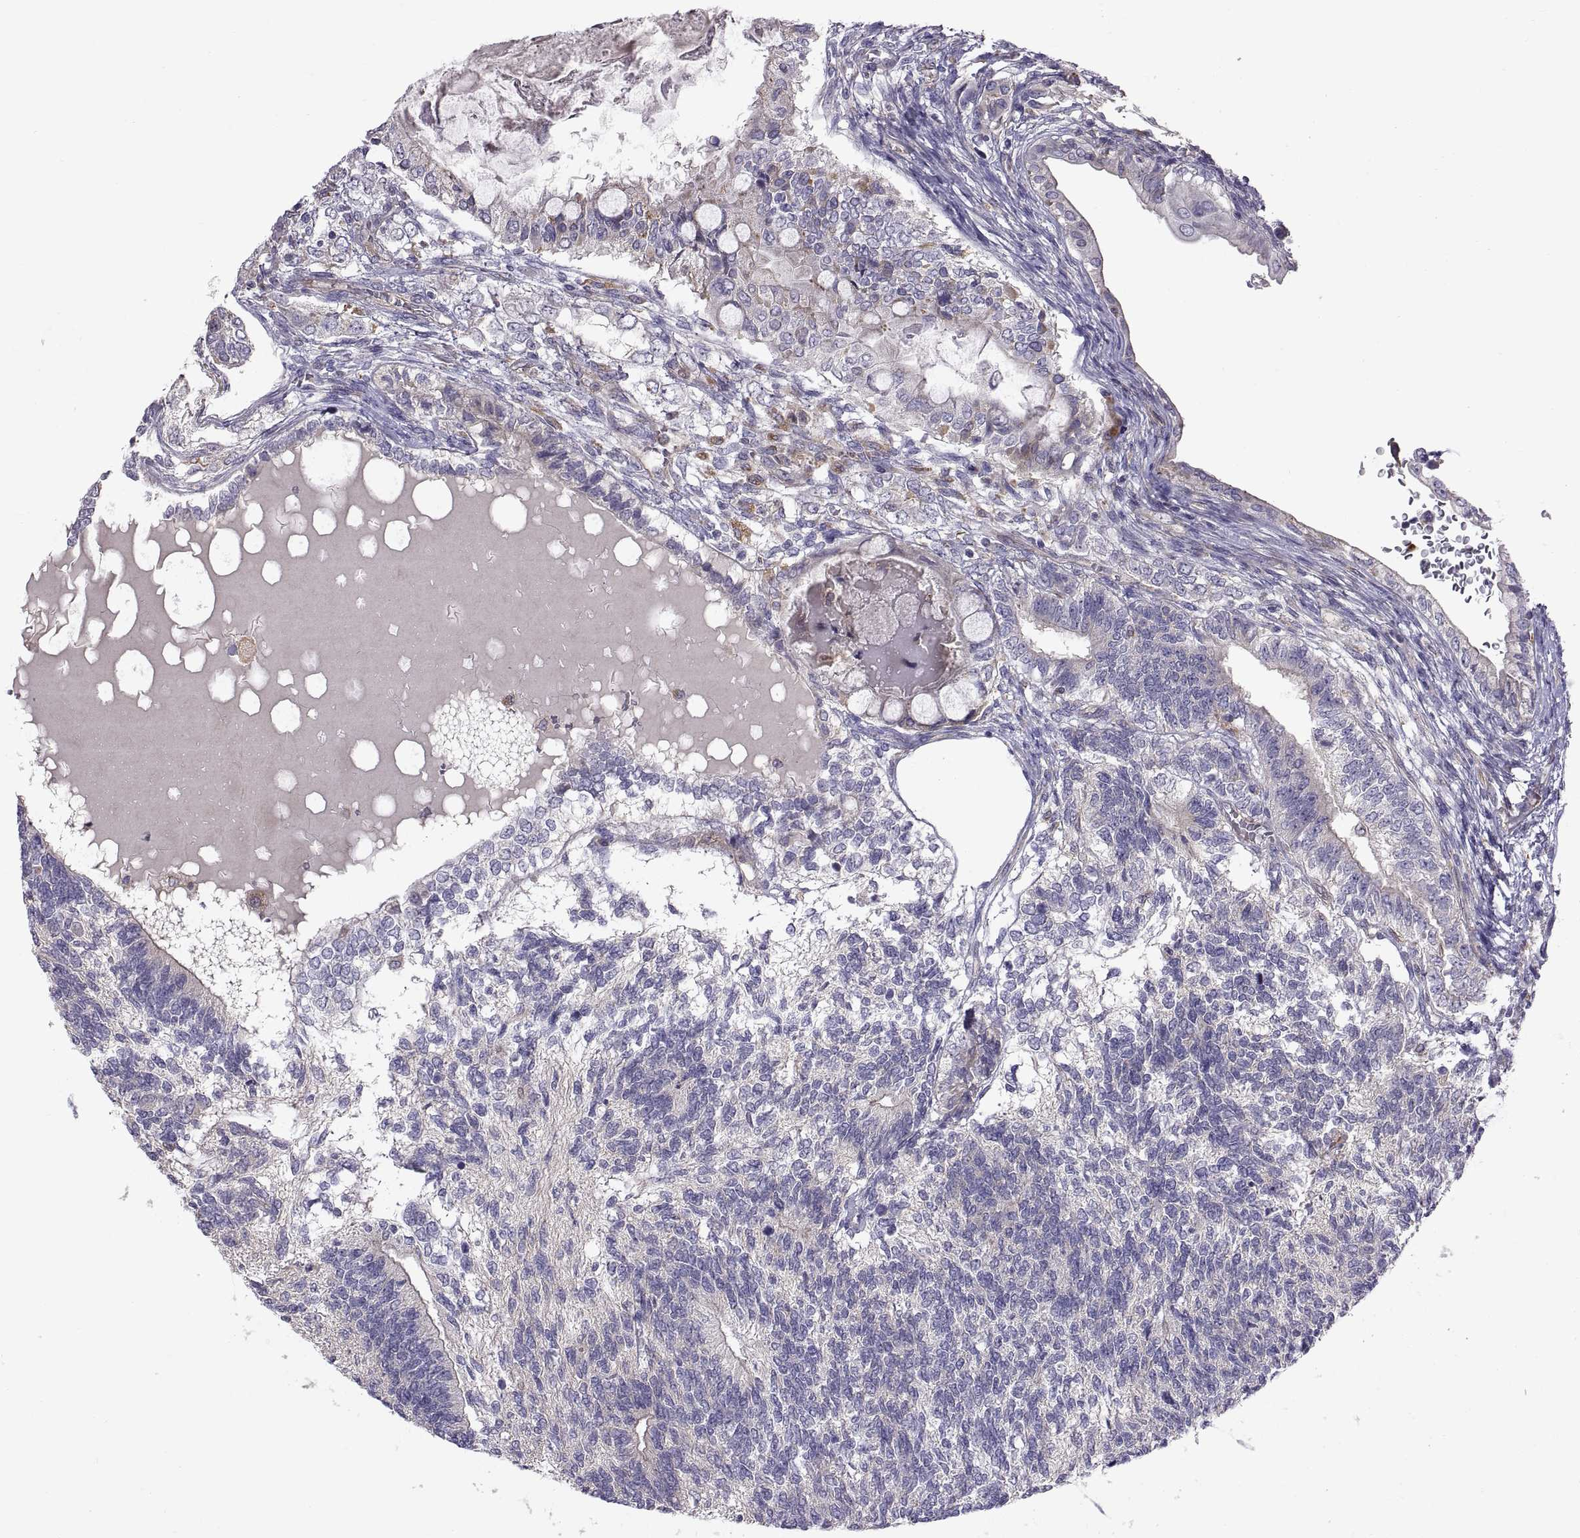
{"staining": {"intensity": "negative", "quantity": "none", "location": "none"}, "tissue": "testis cancer", "cell_type": "Tumor cells", "image_type": "cancer", "snomed": [{"axis": "morphology", "description": "Seminoma, NOS"}, {"axis": "morphology", "description": "Carcinoma, Embryonal, NOS"}, {"axis": "topography", "description": "Testis"}], "caption": "Human testis seminoma stained for a protein using immunohistochemistry shows no expression in tumor cells.", "gene": "ARSL", "patient": {"sex": "male", "age": 41}}